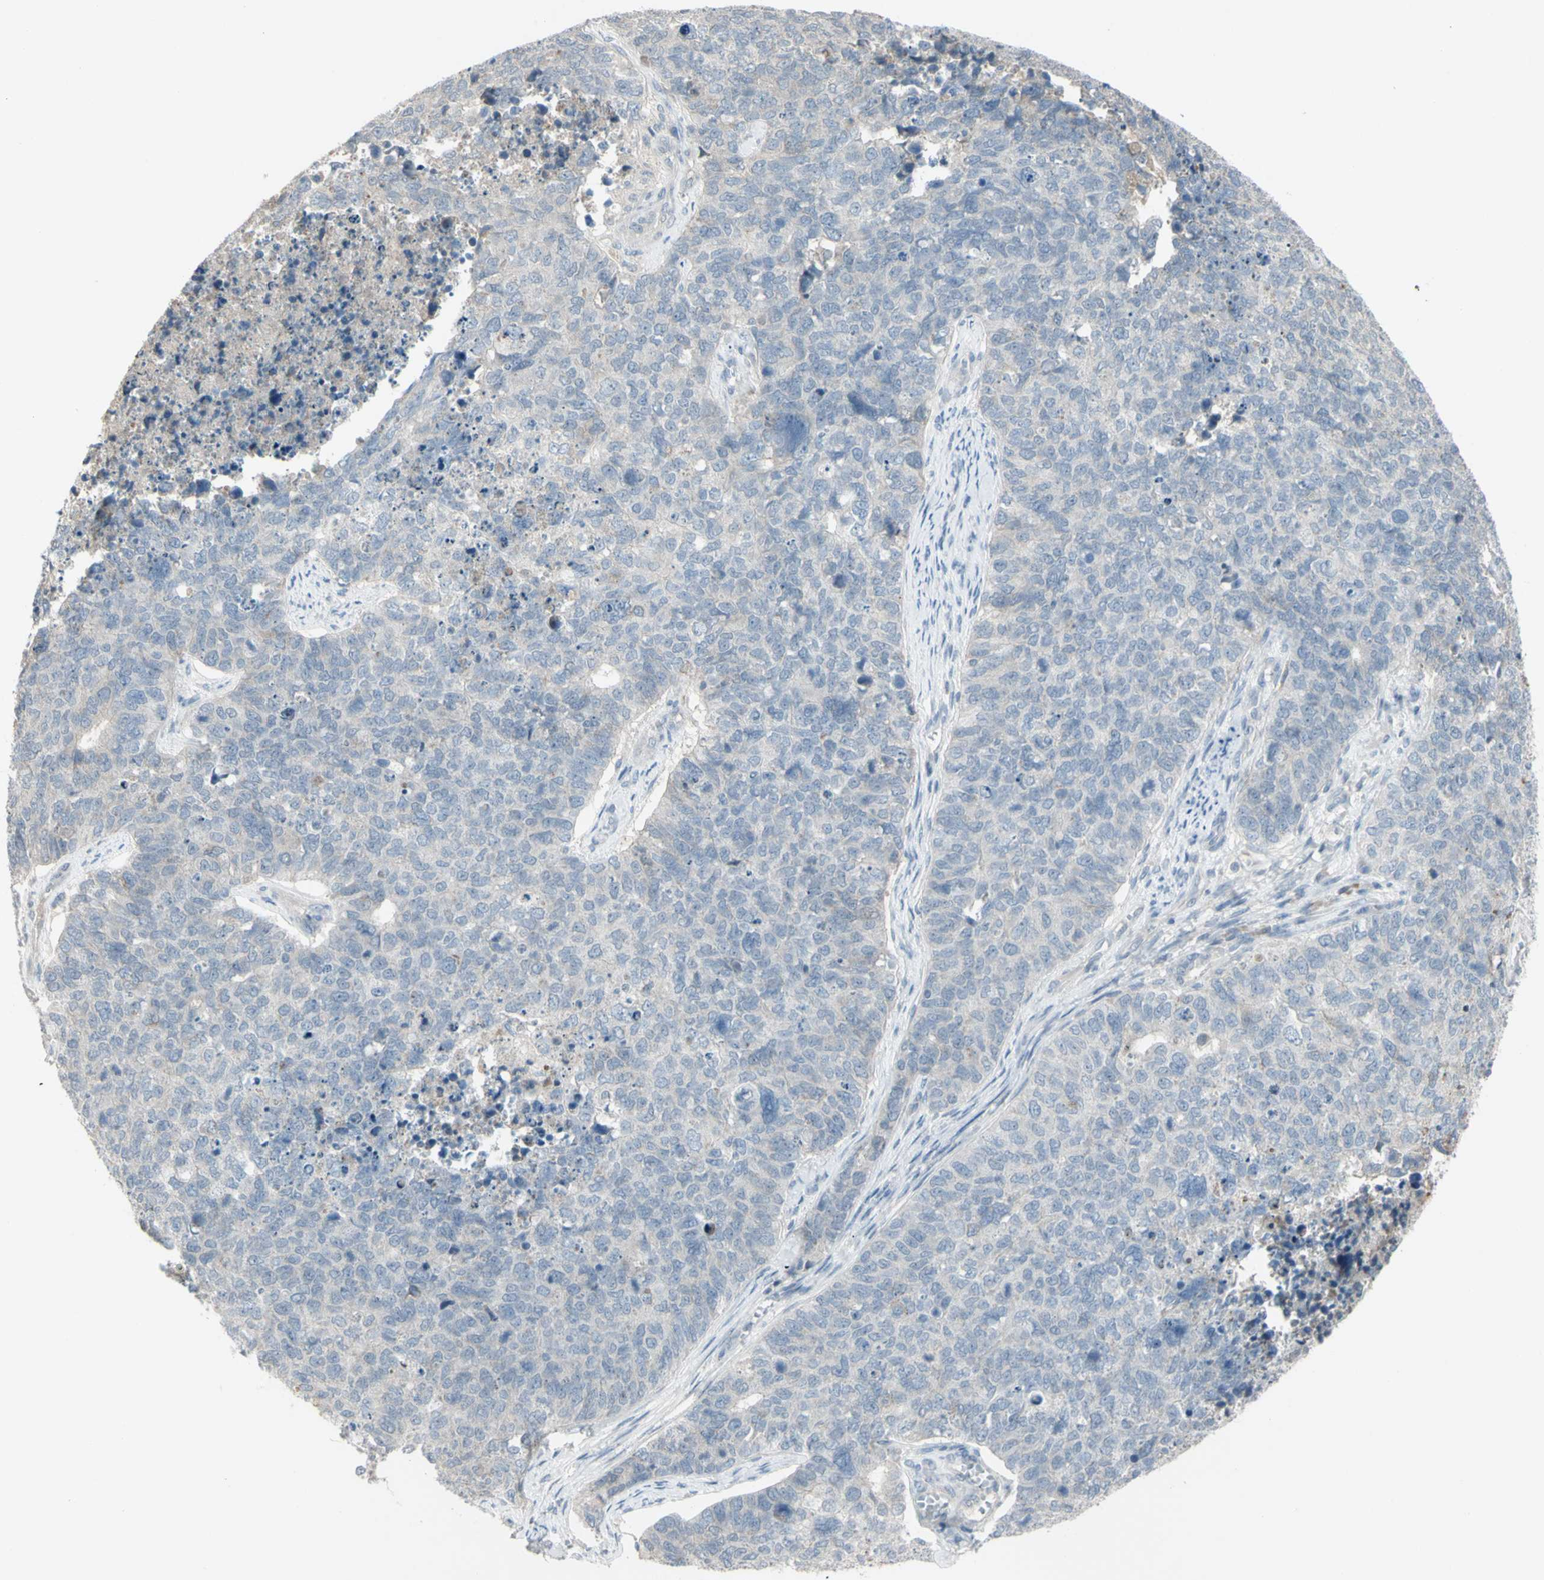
{"staining": {"intensity": "negative", "quantity": "none", "location": "none"}, "tissue": "cervical cancer", "cell_type": "Tumor cells", "image_type": "cancer", "snomed": [{"axis": "morphology", "description": "Squamous cell carcinoma, NOS"}, {"axis": "topography", "description": "Cervix"}], "caption": "IHC histopathology image of neoplastic tissue: human cervical squamous cell carcinoma stained with DAB (3,3'-diaminobenzidine) reveals no significant protein expression in tumor cells.", "gene": "PIAS4", "patient": {"sex": "female", "age": 63}}